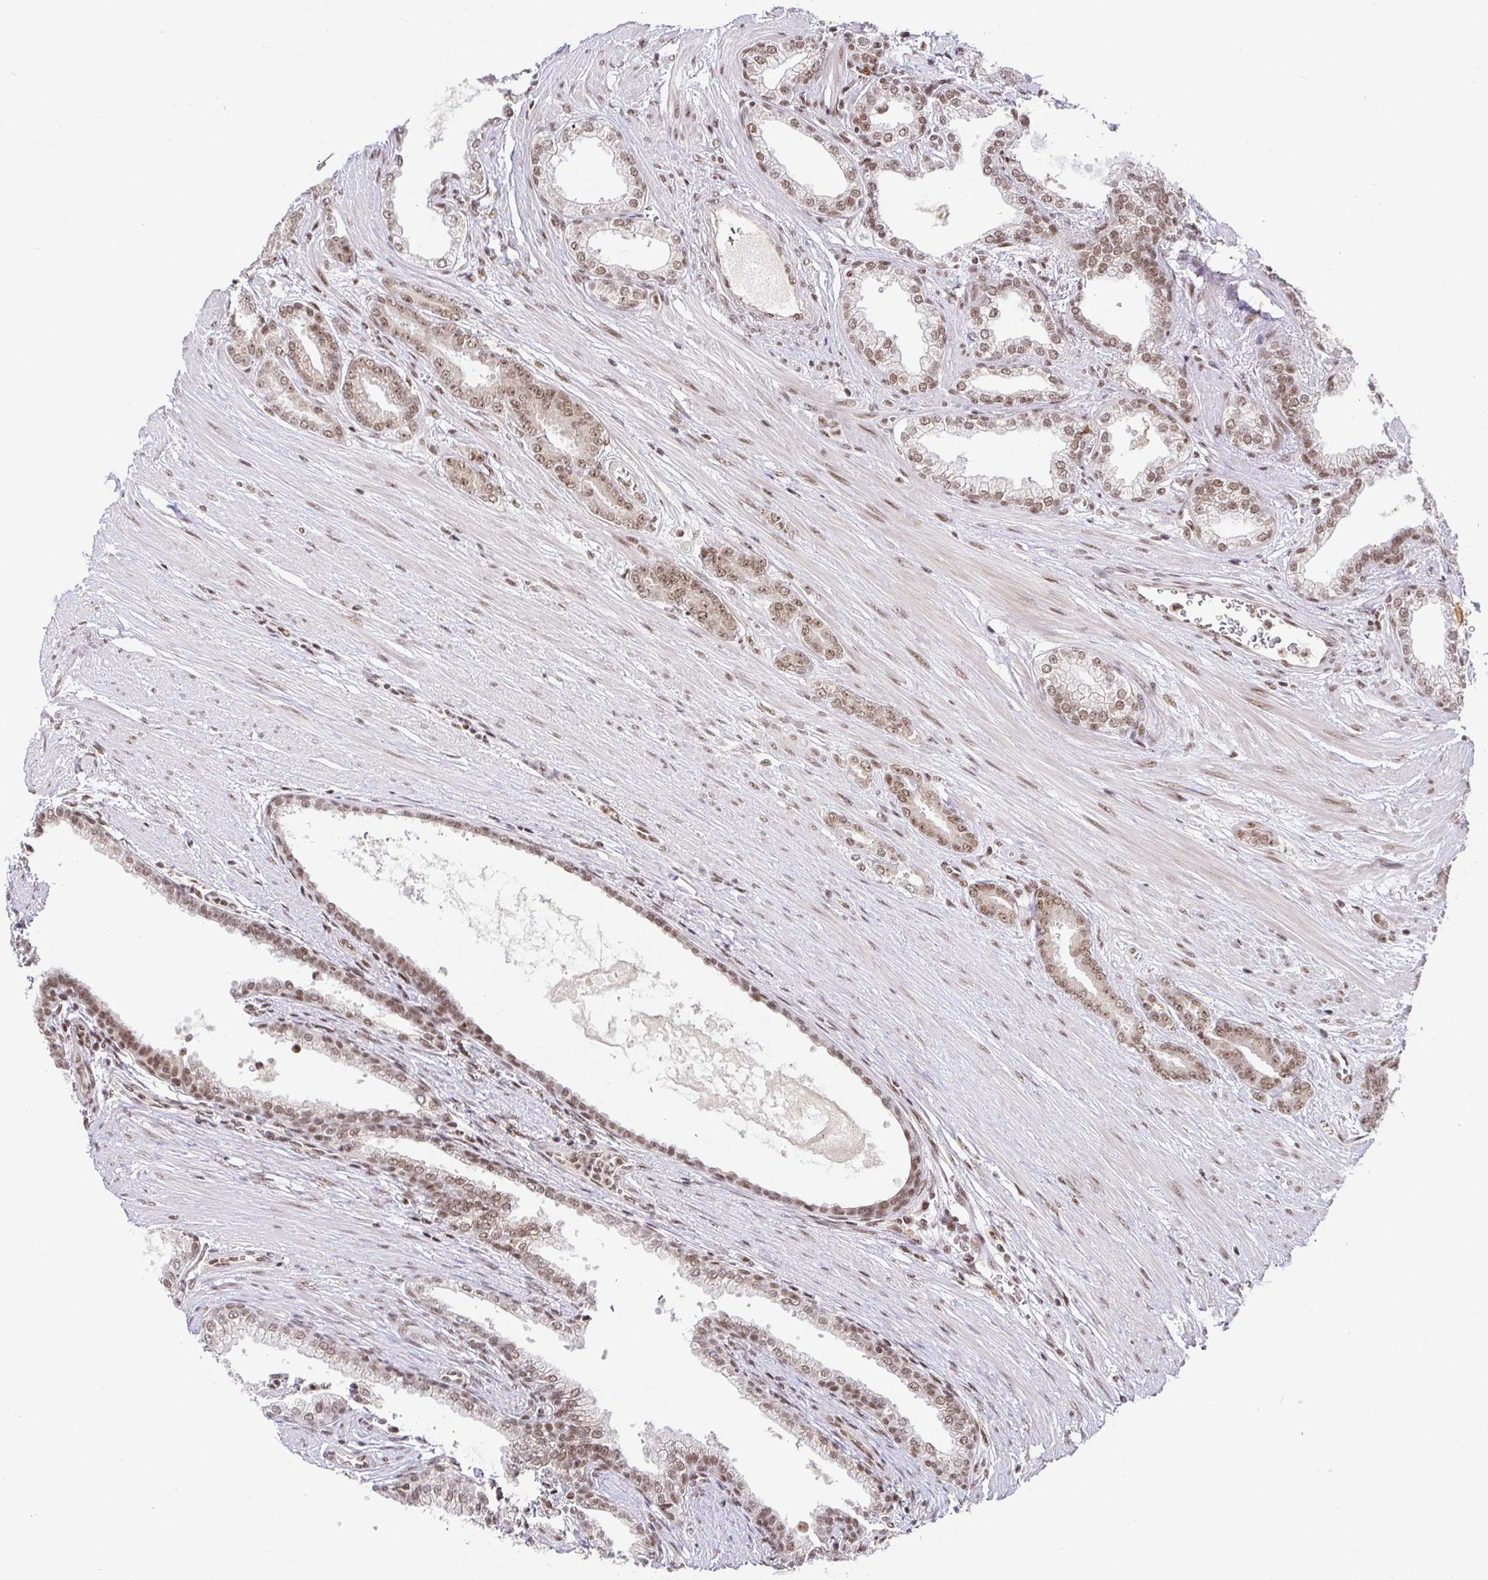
{"staining": {"intensity": "moderate", "quantity": ">75%", "location": "nuclear"}, "tissue": "prostate cancer", "cell_type": "Tumor cells", "image_type": "cancer", "snomed": [{"axis": "morphology", "description": "Adenocarcinoma, High grade"}, {"axis": "topography", "description": "Prostate"}], "caption": "Brown immunohistochemical staining in adenocarcinoma (high-grade) (prostate) reveals moderate nuclear positivity in about >75% of tumor cells.", "gene": "USF1", "patient": {"sex": "male", "age": 60}}